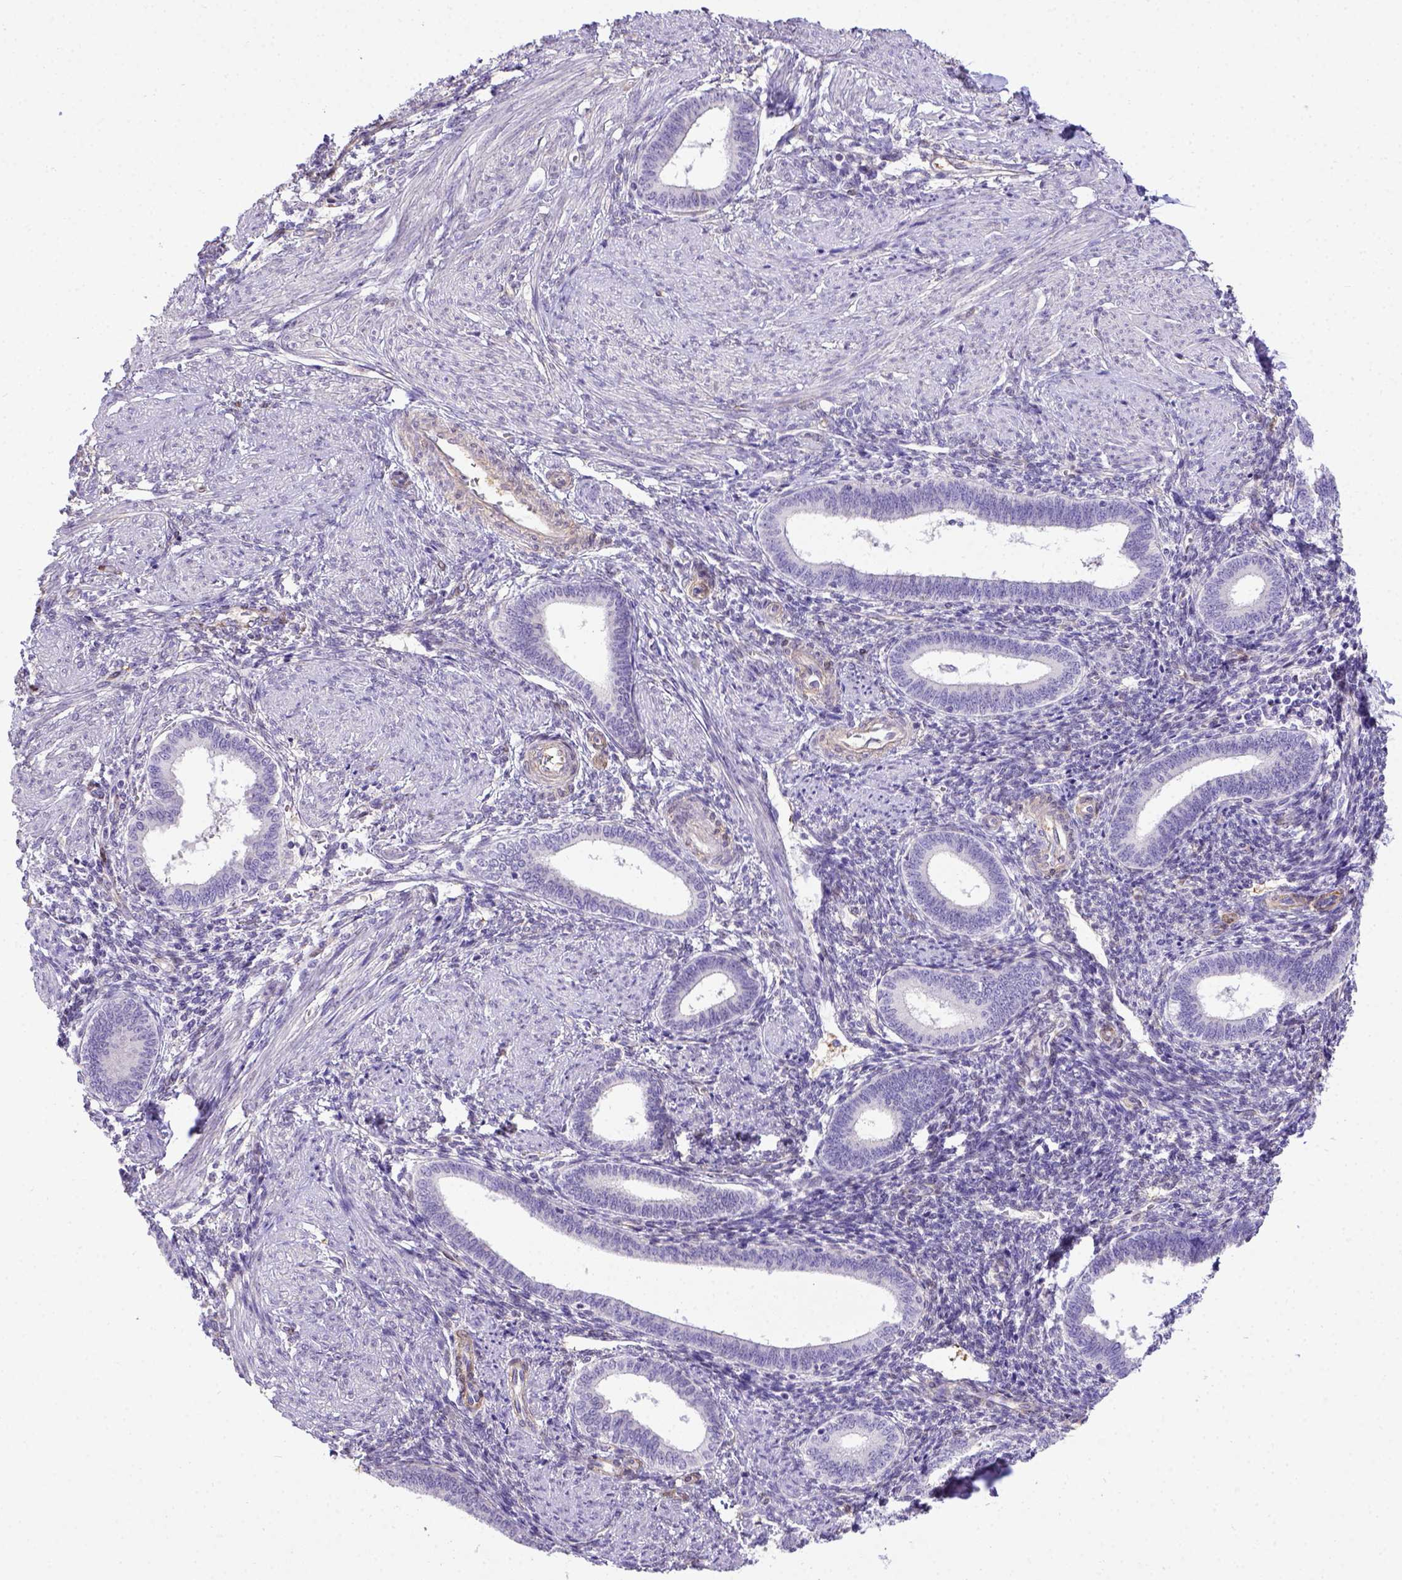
{"staining": {"intensity": "negative", "quantity": "none", "location": "none"}, "tissue": "endometrium", "cell_type": "Cells in endometrial stroma", "image_type": "normal", "snomed": [{"axis": "morphology", "description": "Normal tissue, NOS"}, {"axis": "topography", "description": "Endometrium"}], "caption": "A histopathology image of human endometrium is negative for staining in cells in endometrial stroma. (DAB immunohistochemistry, high magnification).", "gene": "BTN1A1", "patient": {"sex": "female", "age": 42}}